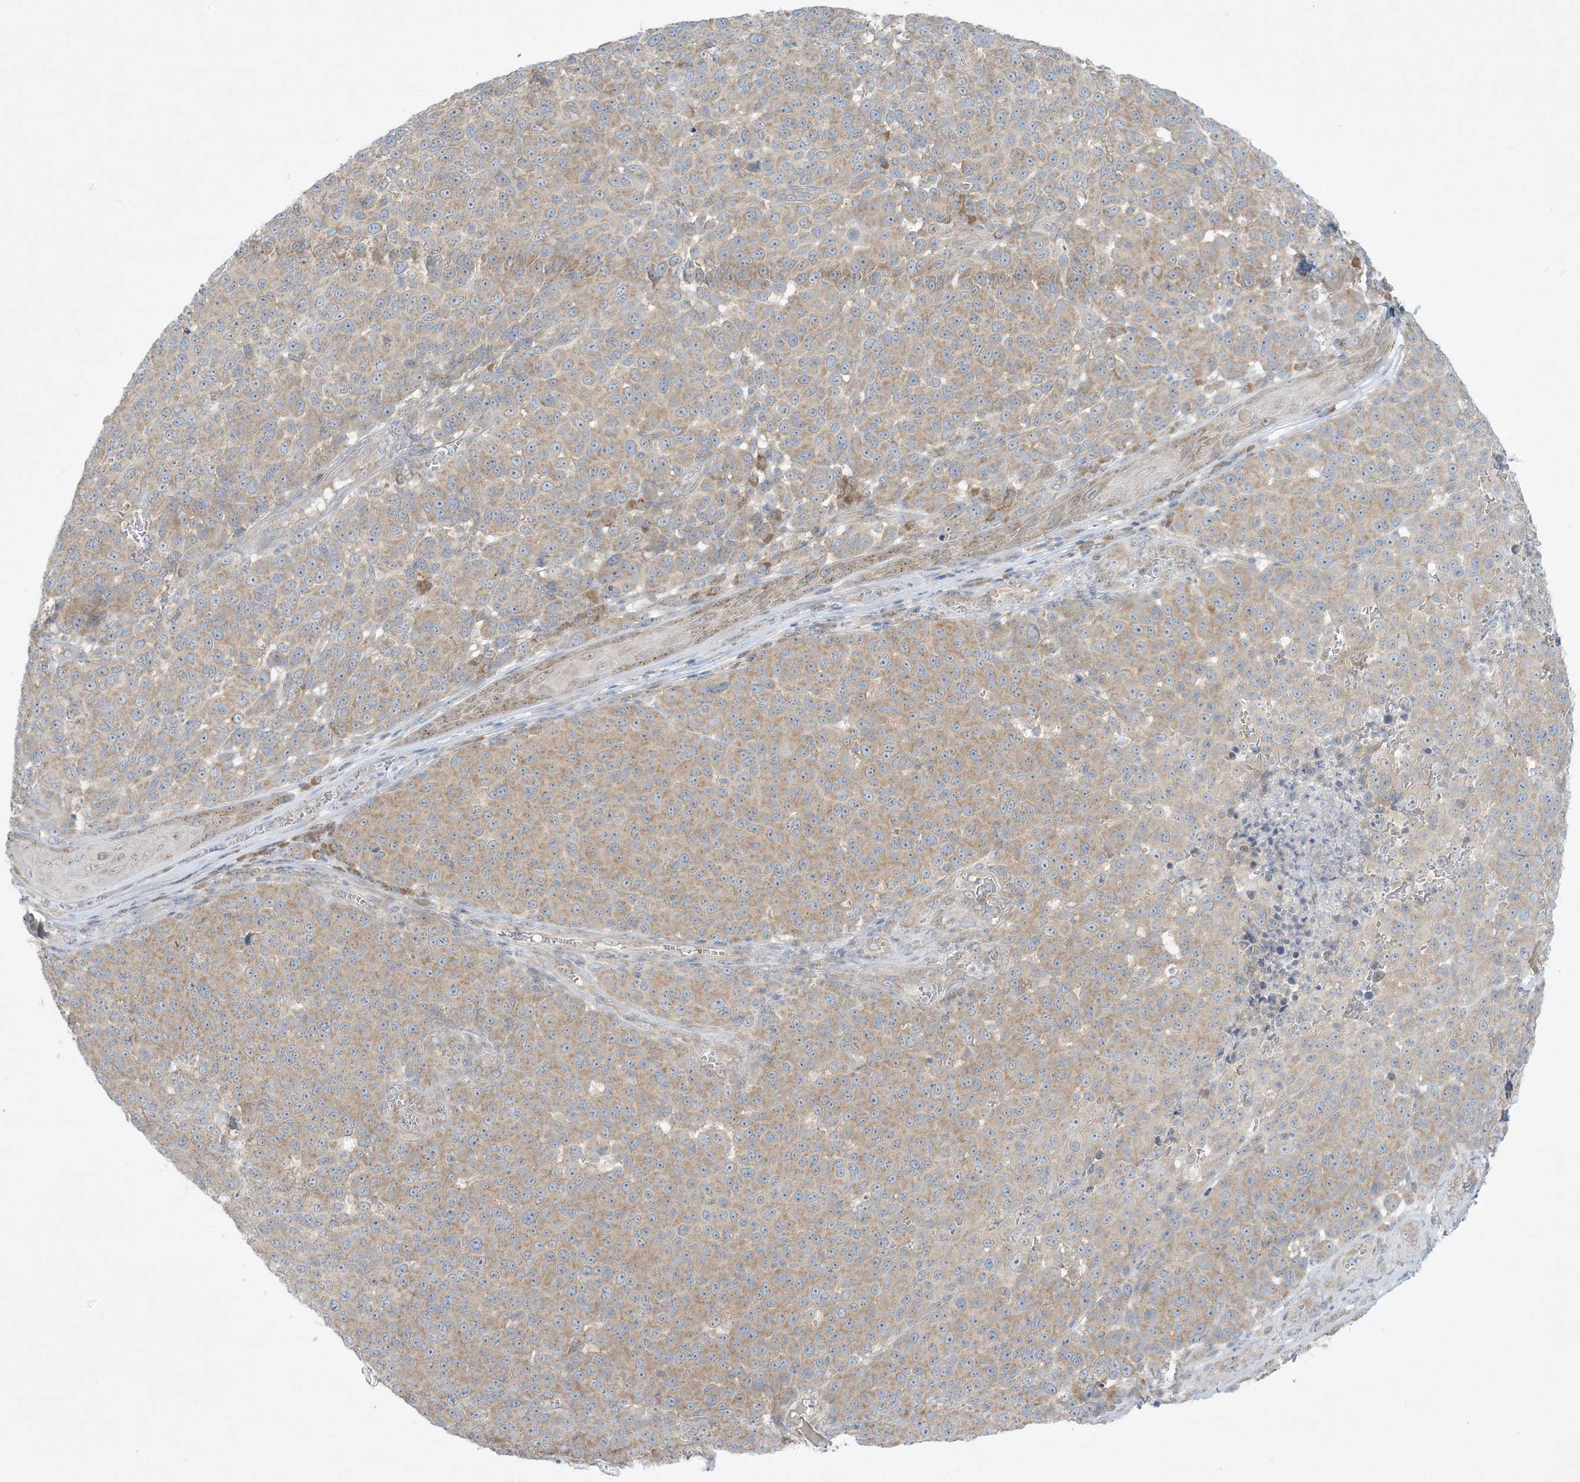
{"staining": {"intensity": "moderate", "quantity": "25%-75%", "location": "cytoplasmic/membranous"}, "tissue": "melanoma", "cell_type": "Tumor cells", "image_type": "cancer", "snomed": [{"axis": "morphology", "description": "Malignant melanoma, NOS"}, {"axis": "topography", "description": "Skin"}], "caption": "The histopathology image shows a brown stain indicating the presence of a protein in the cytoplasmic/membranous of tumor cells in melanoma. (DAB IHC with brightfield microscopy, high magnification).", "gene": "RPP40", "patient": {"sex": "male", "age": 49}}